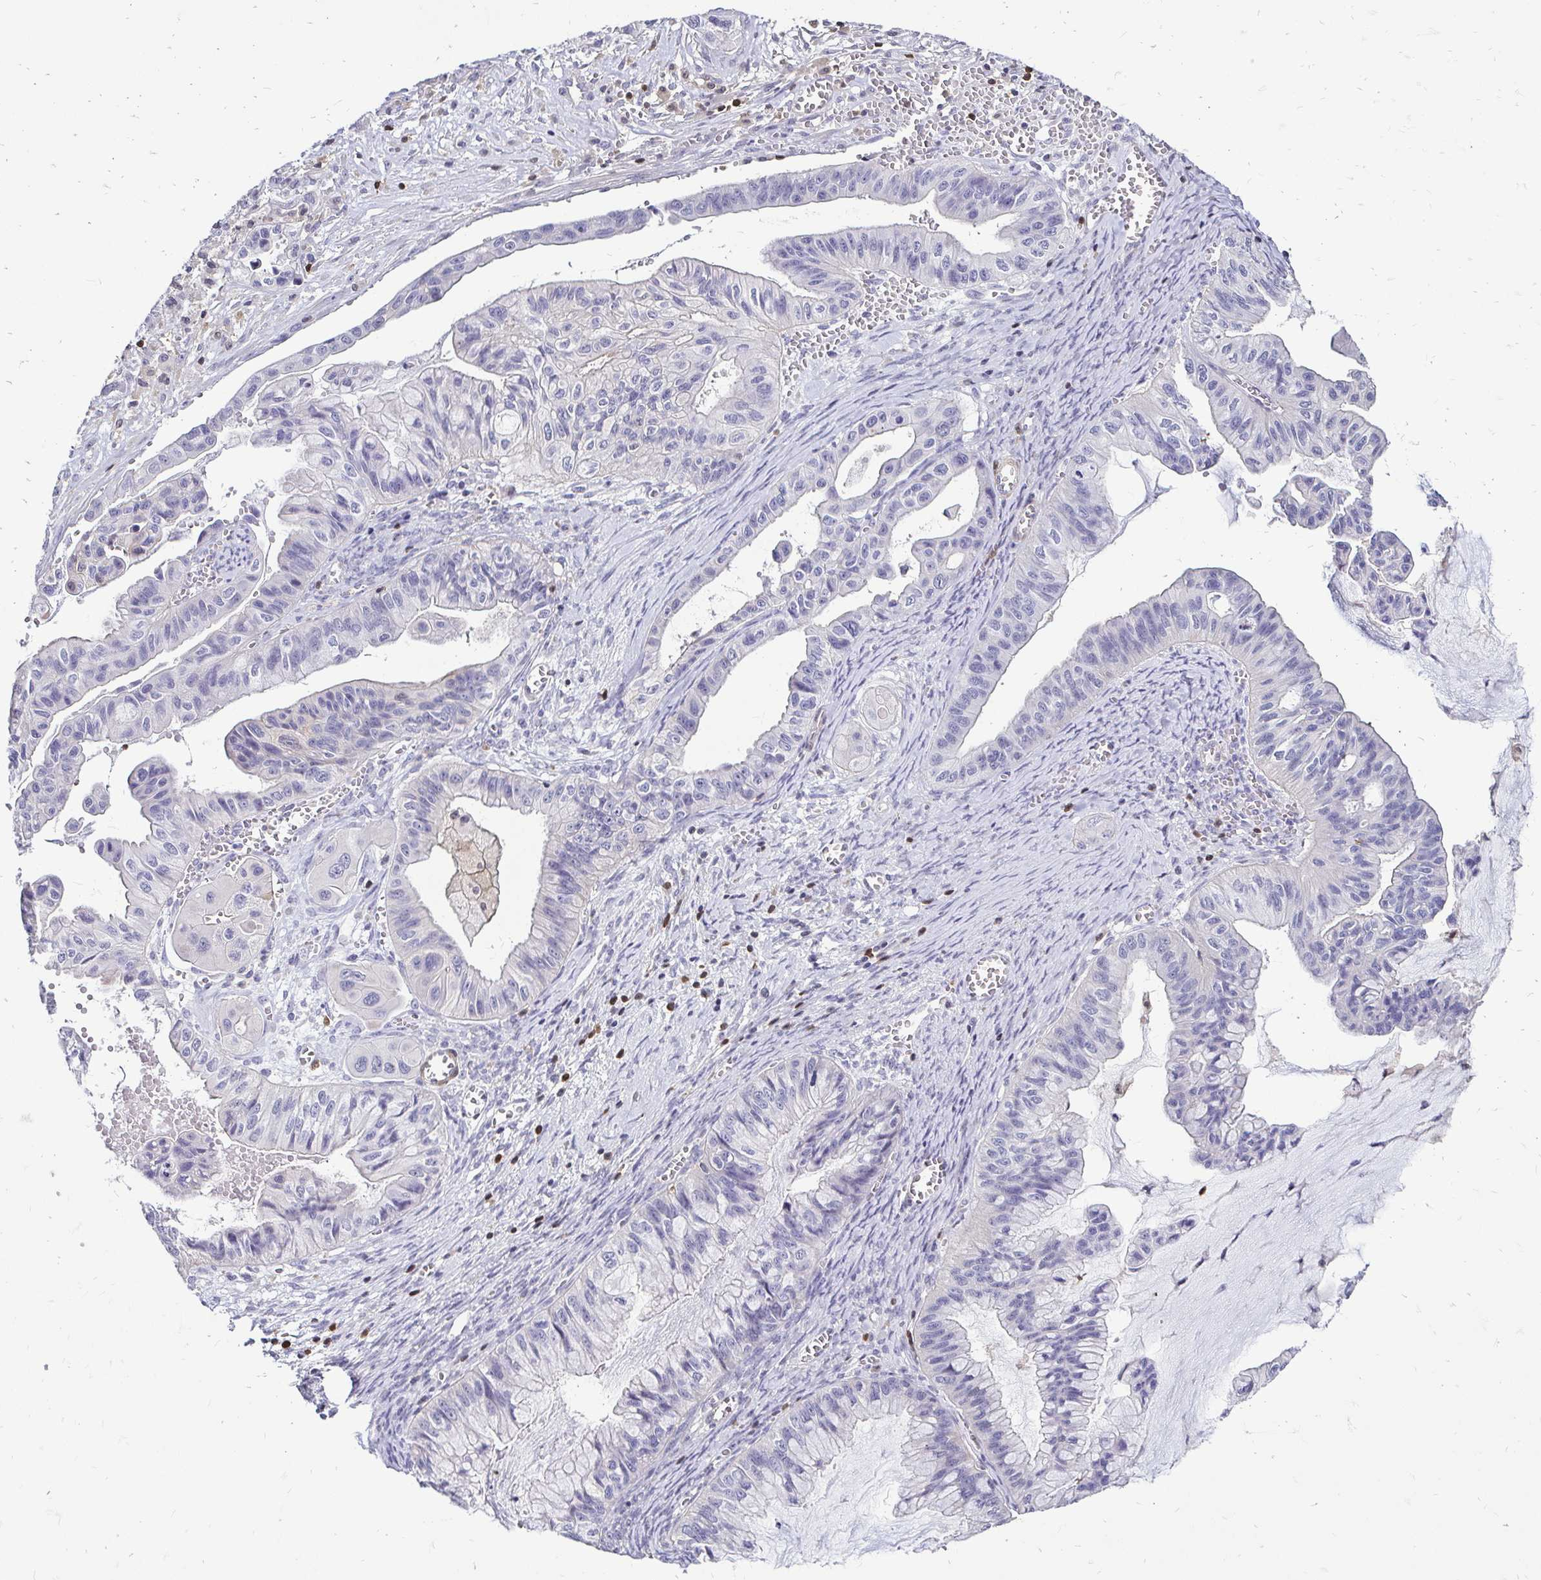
{"staining": {"intensity": "negative", "quantity": "none", "location": "none"}, "tissue": "ovarian cancer", "cell_type": "Tumor cells", "image_type": "cancer", "snomed": [{"axis": "morphology", "description": "Cystadenocarcinoma, mucinous, NOS"}, {"axis": "topography", "description": "Ovary"}], "caption": "DAB immunohistochemical staining of mucinous cystadenocarcinoma (ovarian) displays no significant positivity in tumor cells.", "gene": "ZFP1", "patient": {"sex": "female", "age": 72}}